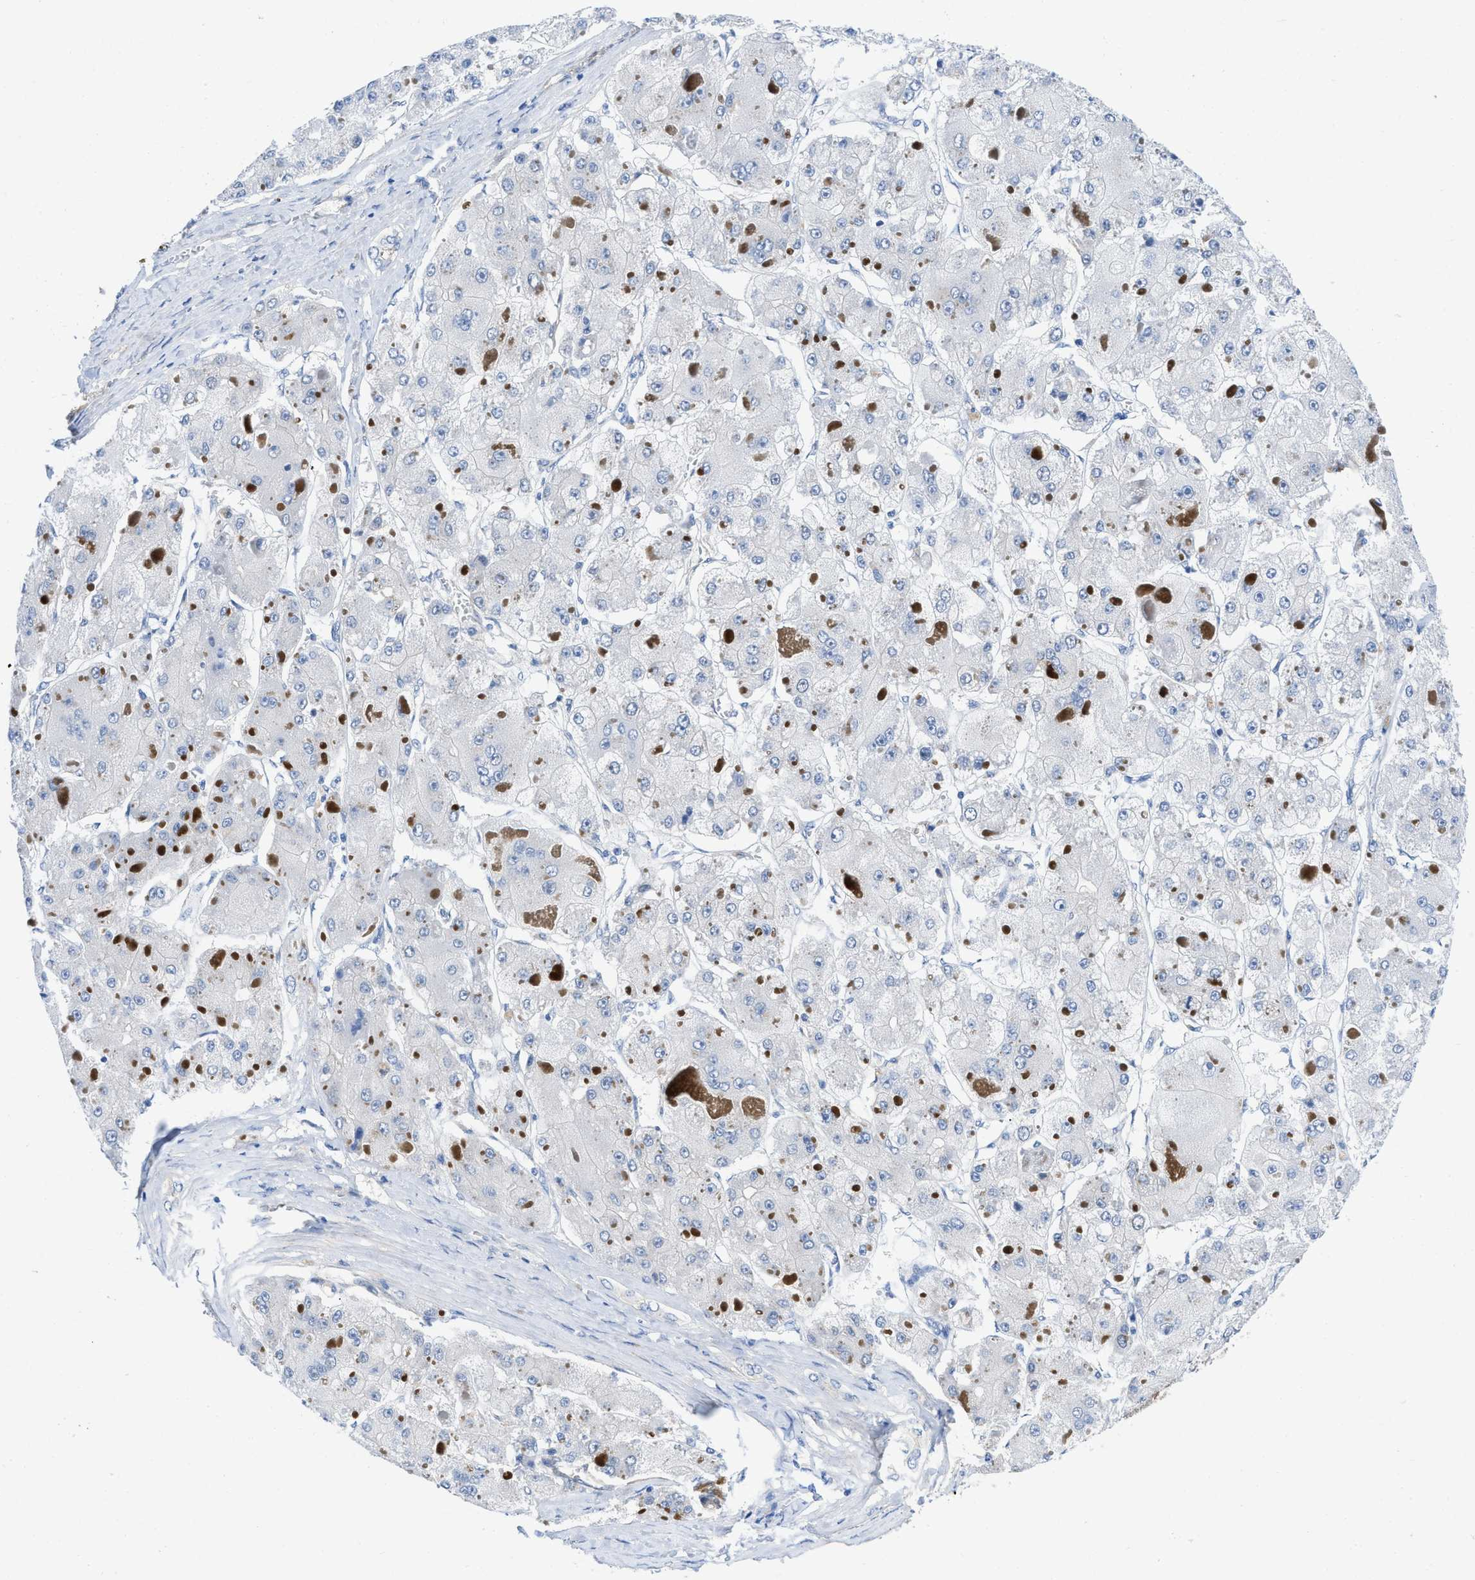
{"staining": {"intensity": "negative", "quantity": "none", "location": "none"}, "tissue": "liver cancer", "cell_type": "Tumor cells", "image_type": "cancer", "snomed": [{"axis": "morphology", "description": "Carcinoma, Hepatocellular, NOS"}, {"axis": "topography", "description": "Liver"}], "caption": "This is an IHC photomicrograph of human liver cancer (hepatocellular carcinoma). There is no positivity in tumor cells.", "gene": "PDLIM5", "patient": {"sex": "female", "age": 73}}